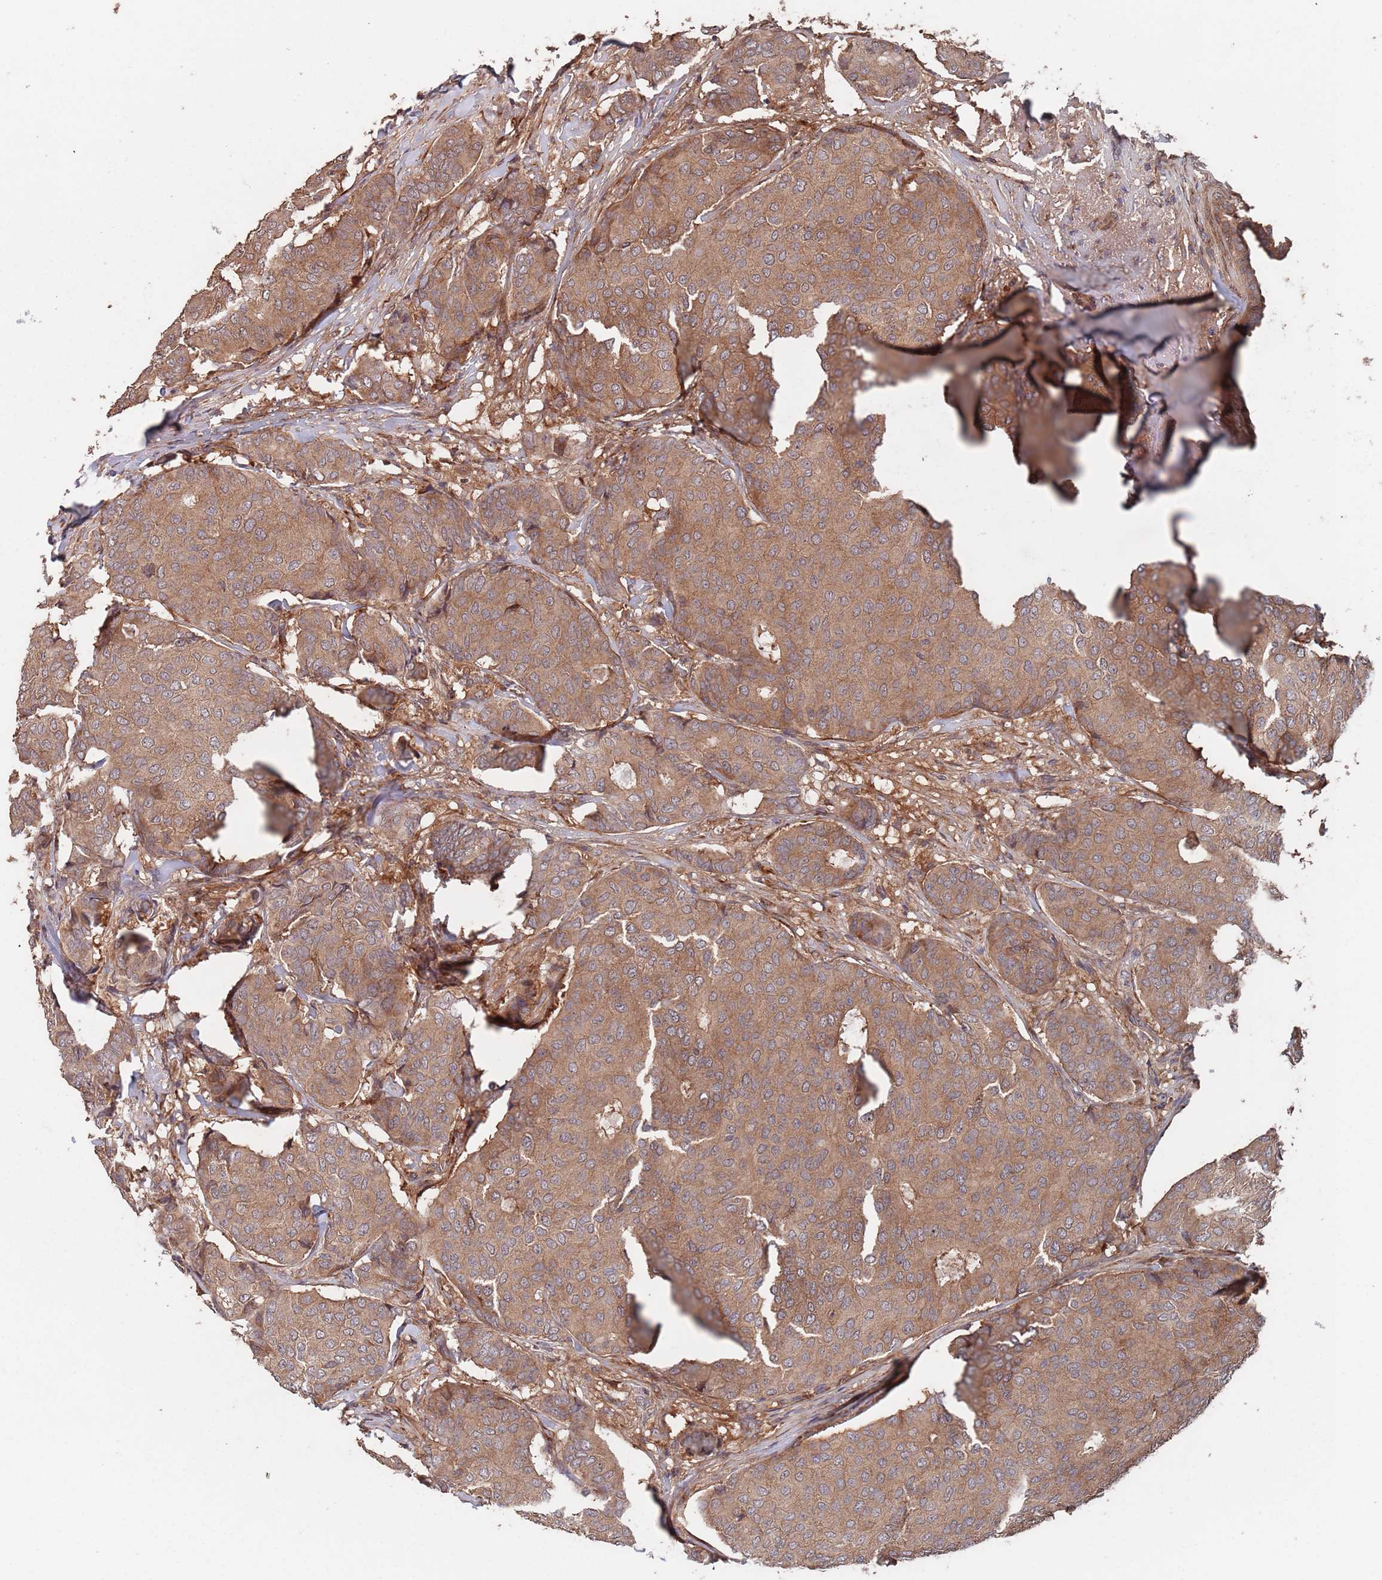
{"staining": {"intensity": "moderate", "quantity": ">75%", "location": "cytoplasmic/membranous"}, "tissue": "breast cancer", "cell_type": "Tumor cells", "image_type": "cancer", "snomed": [{"axis": "morphology", "description": "Duct carcinoma"}, {"axis": "topography", "description": "Breast"}], "caption": "Immunohistochemical staining of human breast intraductal carcinoma displays moderate cytoplasmic/membranous protein positivity in approximately >75% of tumor cells.", "gene": "UNC45A", "patient": {"sex": "female", "age": 75}}